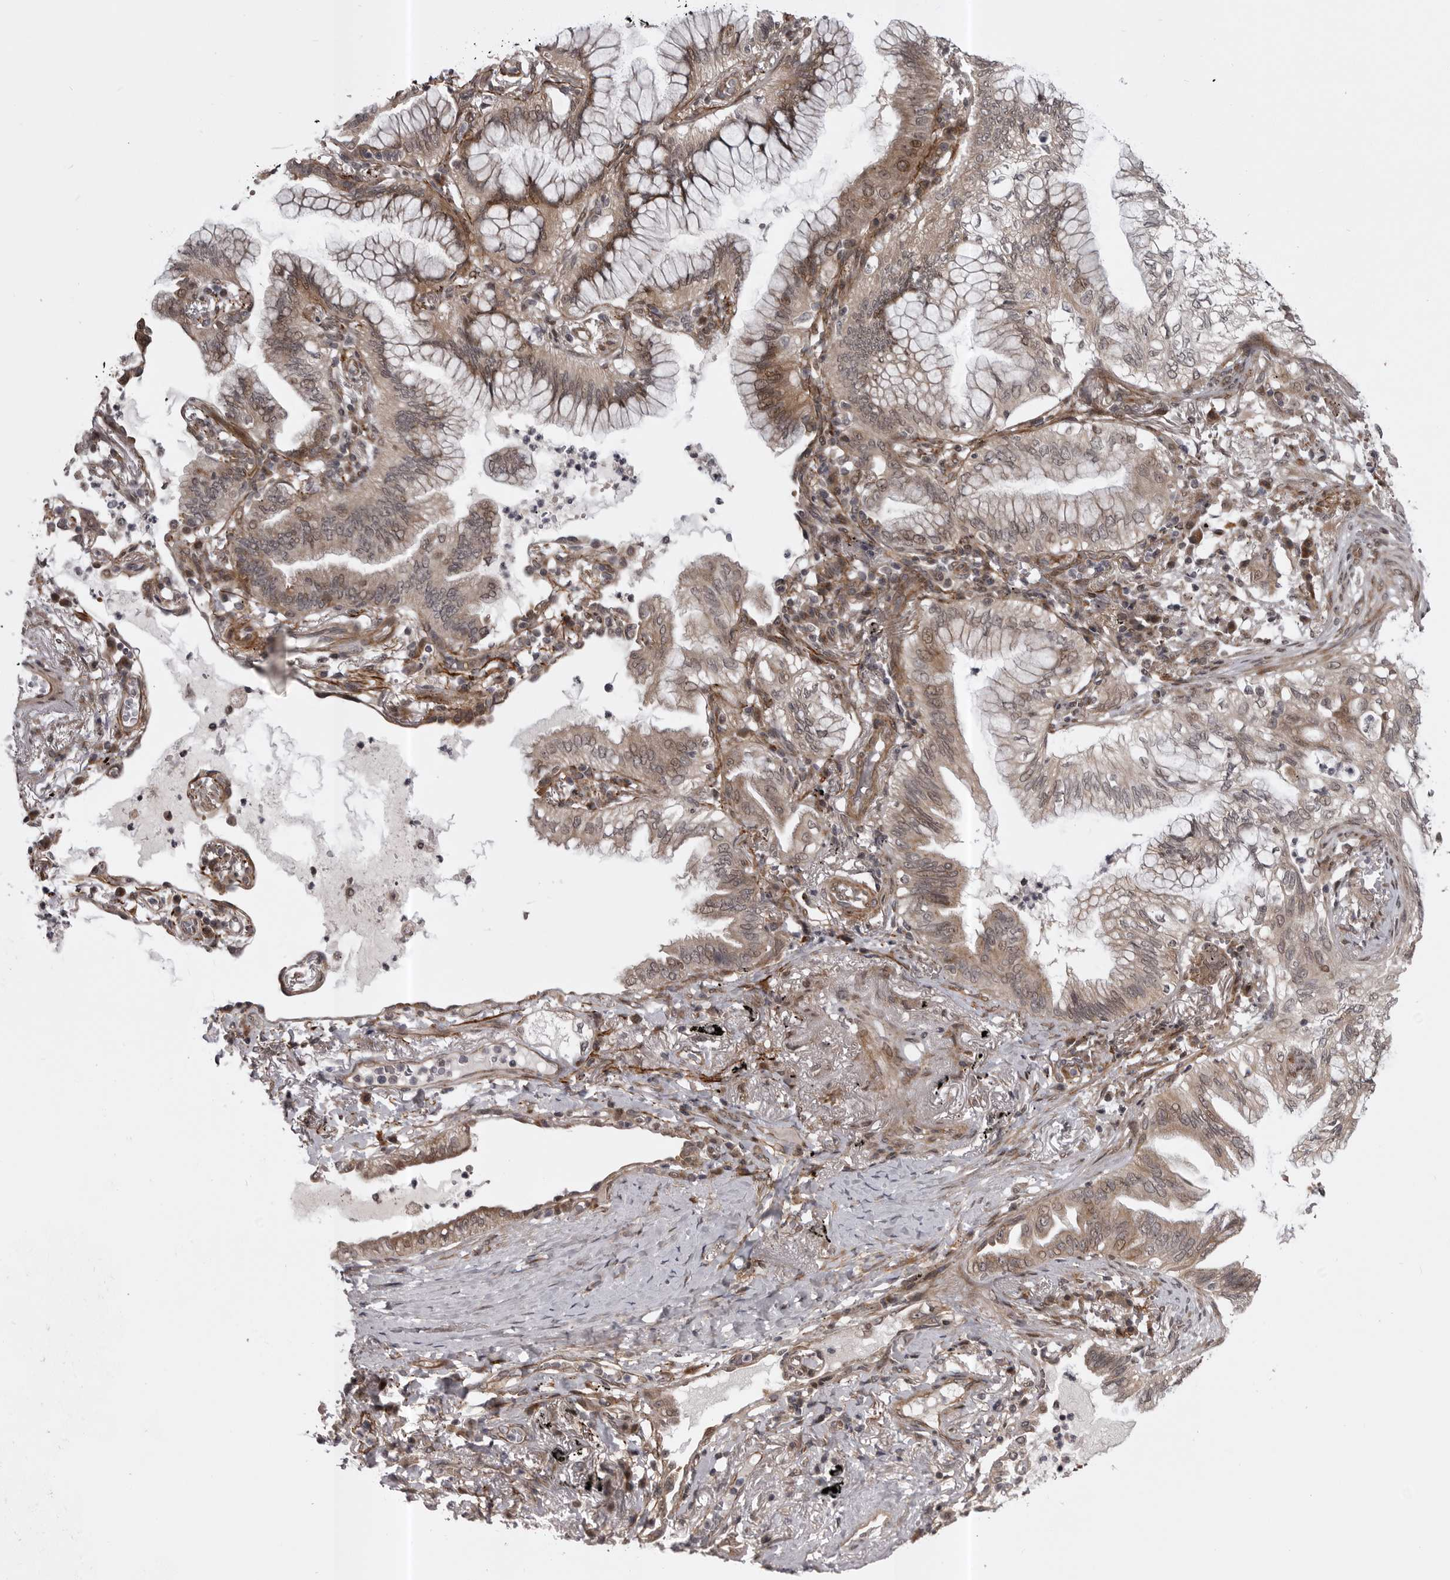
{"staining": {"intensity": "moderate", "quantity": ">75%", "location": "cytoplasmic/membranous,nuclear"}, "tissue": "lung cancer", "cell_type": "Tumor cells", "image_type": "cancer", "snomed": [{"axis": "morphology", "description": "Adenocarcinoma, NOS"}, {"axis": "topography", "description": "Lung"}], "caption": "Human lung cancer stained for a protein (brown) displays moderate cytoplasmic/membranous and nuclear positive staining in approximately >75% of tumor cells.", "gene": "SNX16", "patient": {"sex": "female", "age": 70}}